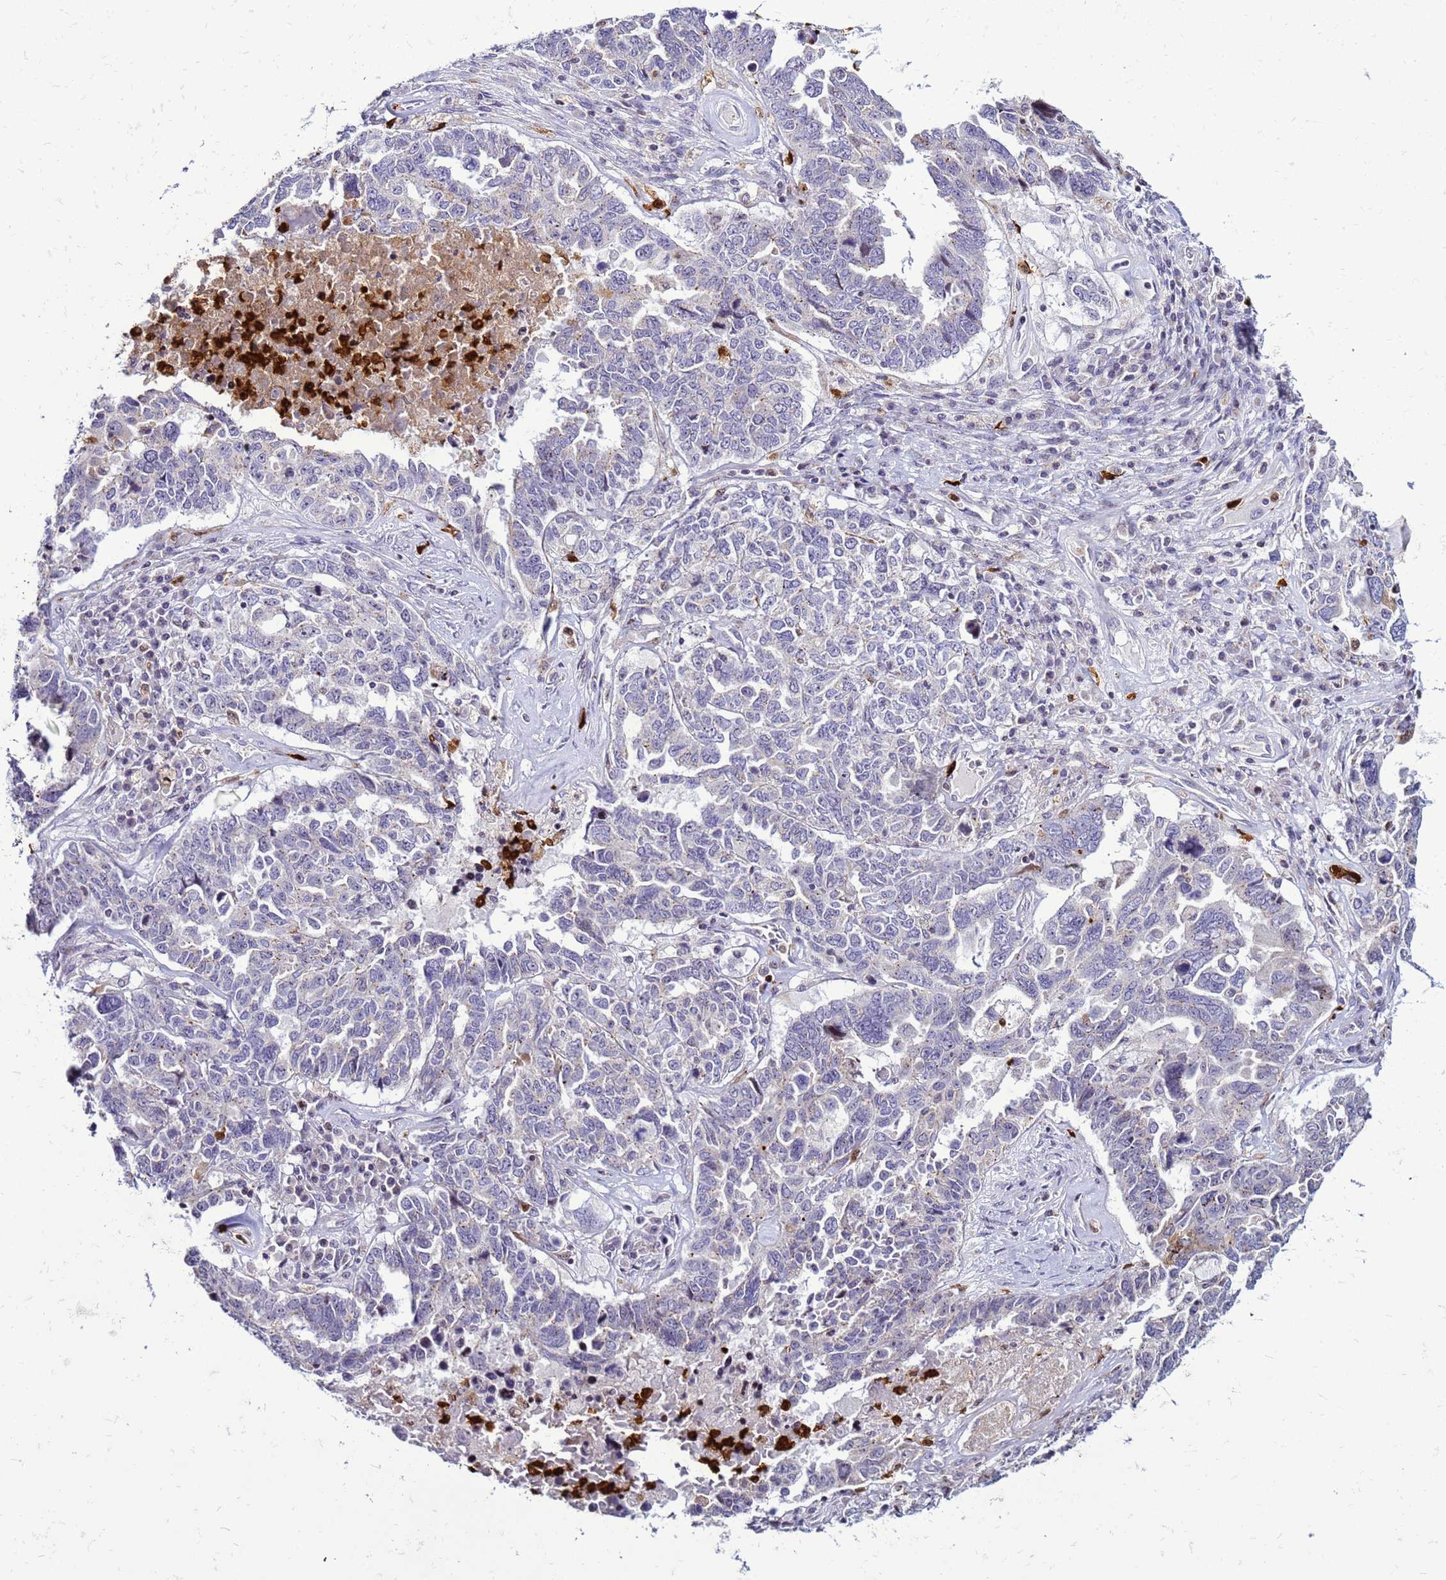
{"staining": {"intensity": "negative", "quantity": "none", "location": "none"}, "tissue": "ovarian cancer", "cell_type": "Tumor cells", "image_type": "cancer", "snomed": [{"axis": "morphology", "description": "Carcinoma, endometroid"}, {"axis": "topography", "description": "Ovary"}], "caption": "This image is of ovarian cancer (endometroid carcinoma) stained with immunohistochemistry (IHC) to label a protein in brown with the nuclei are counter-stained blue. There is no positivity in tumor cells.", "gene": "VPS4B", "patient": {"sex": "female", "age": 62}}